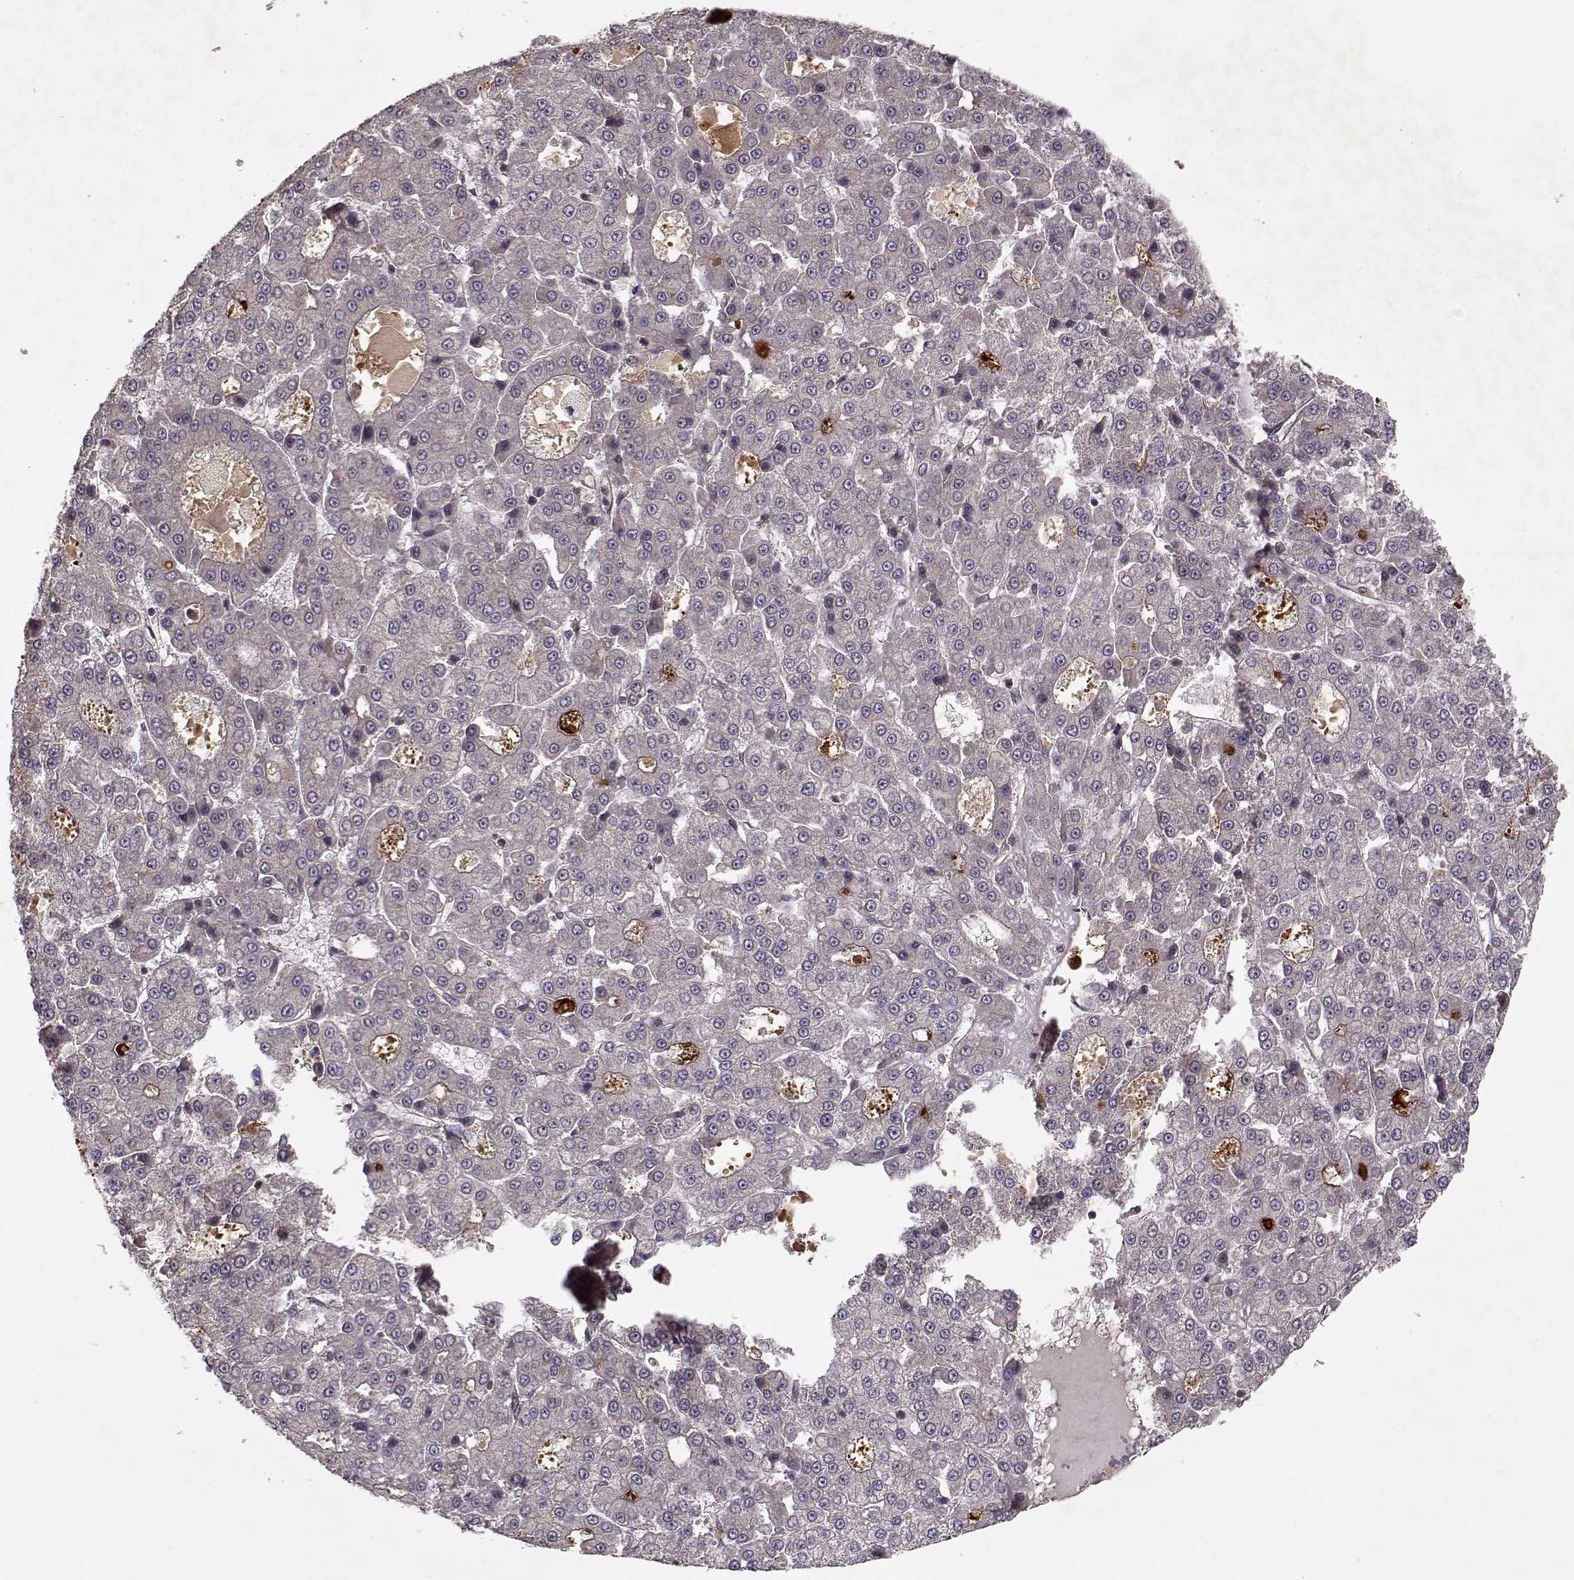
{"staining": {"intensity": "negative", "quantity": "none", "location": "none"}, "tissue": "liver cancer", "cell_type": "Tumor cells", "image_type": "cancer", "snomed": [{"axis": "morphology", "description": "Carcinoma, Hepatocellular, NOS"}, {"axis": "topography", "description": "Liver"}], "caption": "Image shows no protein expression in tumor cells of liver cancer tissue. The staining was performed using DAB (3,3'-diaminobenzidine) to visualize the protein expression in brown, while the nuclei were stained in blue with hematoxylin (Magnification: 20x).", "gene": "PPP1R12A", "patient": {"sex": "male", "age": 70}}